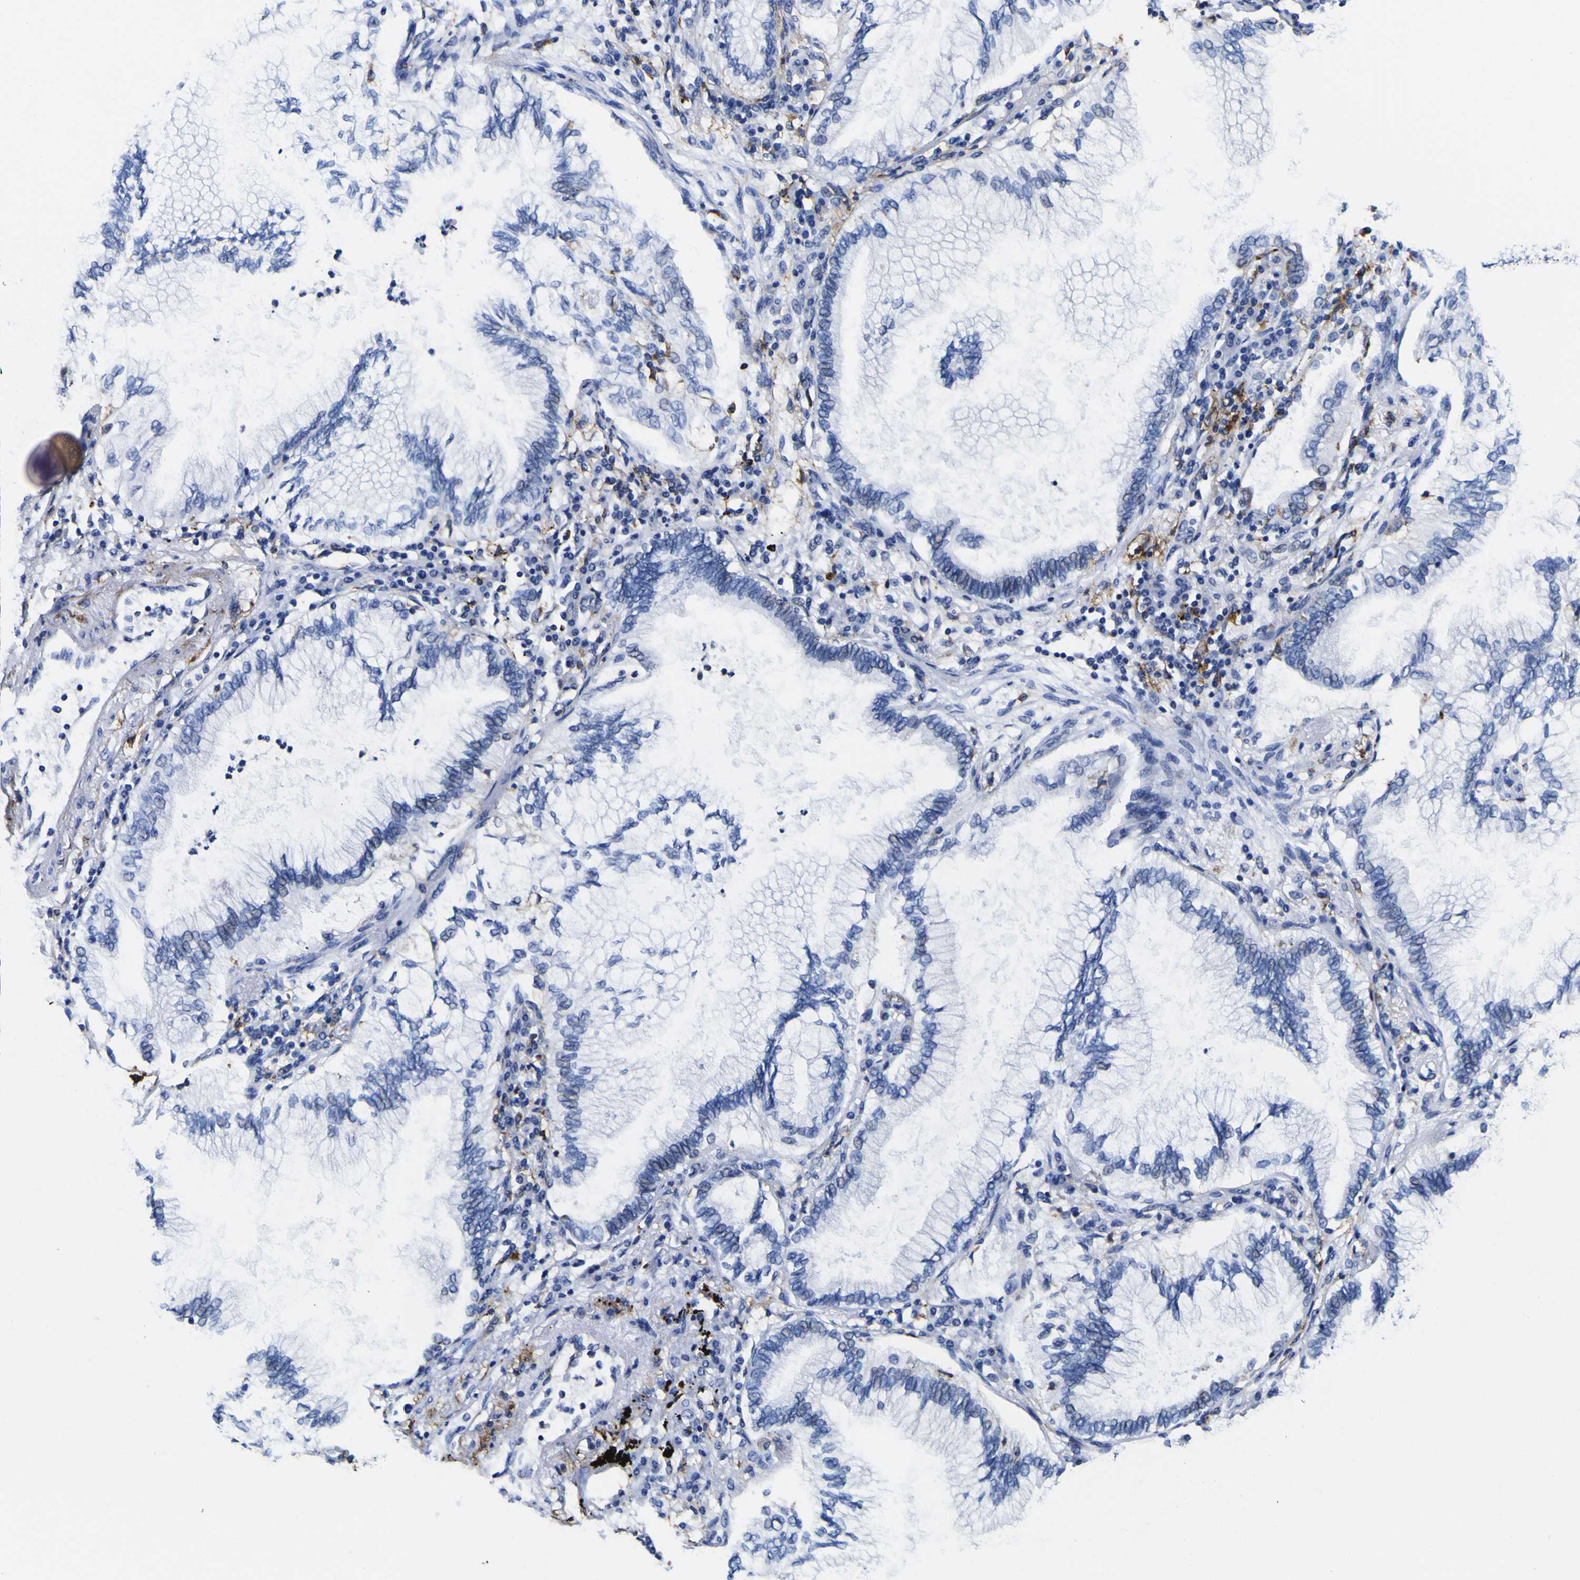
{"staining": {"intensity": "strong", "quantity": "<25%", "location": "cytoplasmic/membranous"}, "tissue": "lung cancer", "cell_type": "Tumor cells", "image_type": "cancer", "snomed": [{"axis": "morphology", "description": "Normal tissue, NOS"}, {"axis": "morphology", "description": "Adenocarcinoma, NOS"}, {"axis": "topography", "description": "Bronchus"}, {"axis": "topography", "description": "Lung"}], "caption": "Protein expression analysis of human lung cancer (adenocarcinoma) reveals strong cytoplasmic/membranous expression in about <25% of tumor cells.", "gene": "HLA-DQA1", "patient": {"sex": "female", "age": 70}}